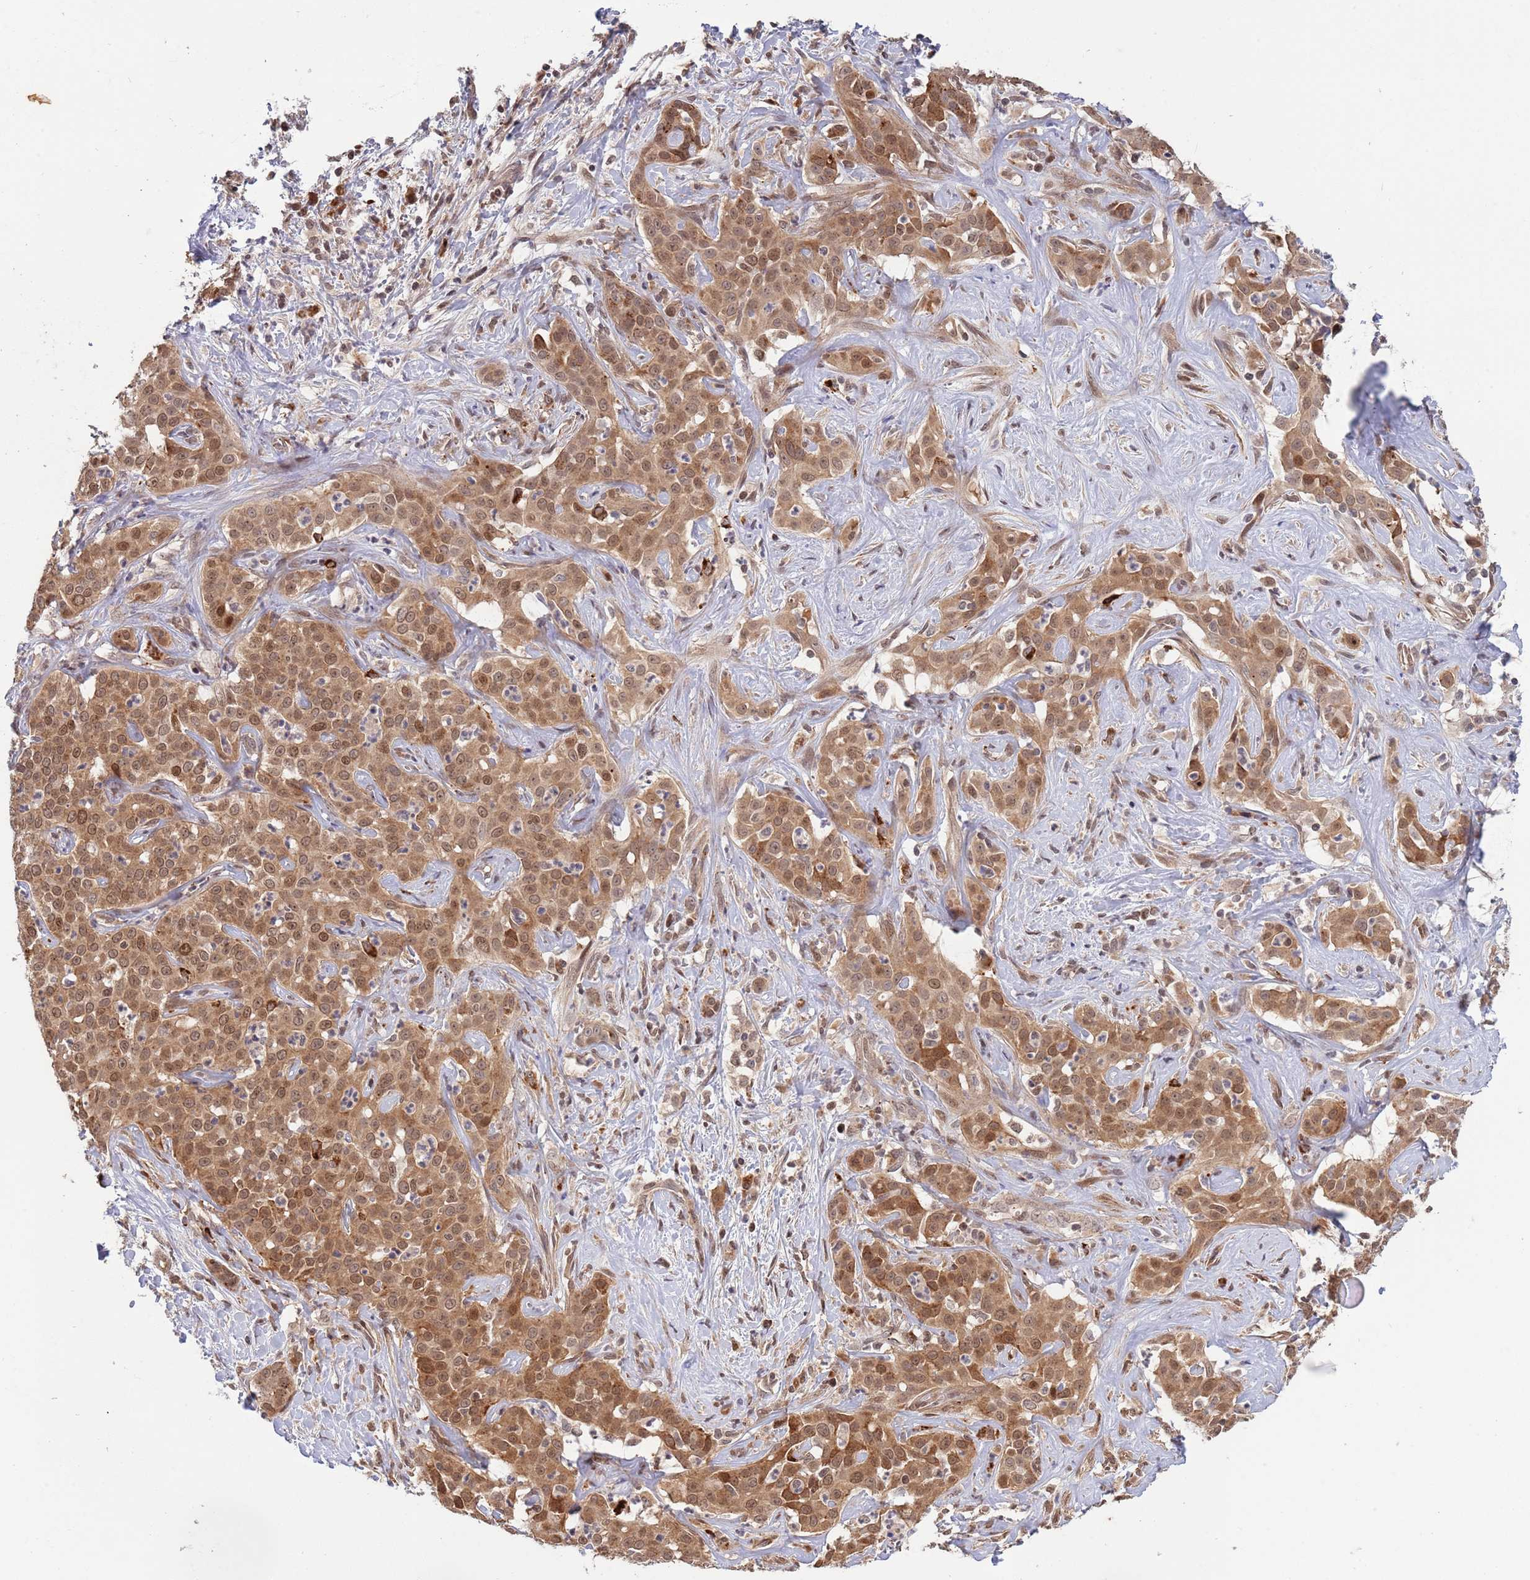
{"staining": {"intensity": "moderate", "quantity": ">75%", "location": "cytoplasmic/membranous,nuclear"}, "tissue": "liver cancer", "cell_type": "Tumor cells", "image_type": "cancer", "snomed": [{"axis": "morphology", "description": "Cholangiocarcinoma"}, {"axis": "topography", "description": "Liver"}], "caption": "Protein staining by immunohistochemistry shows moderate cytoplasmic/membranous and nuclear positivity in approximately >75% of tumor cells in liver cancer (cholangiocarcinoma).", "gene": "SALL1", "patient": {"sex": "male", "age": 67}}